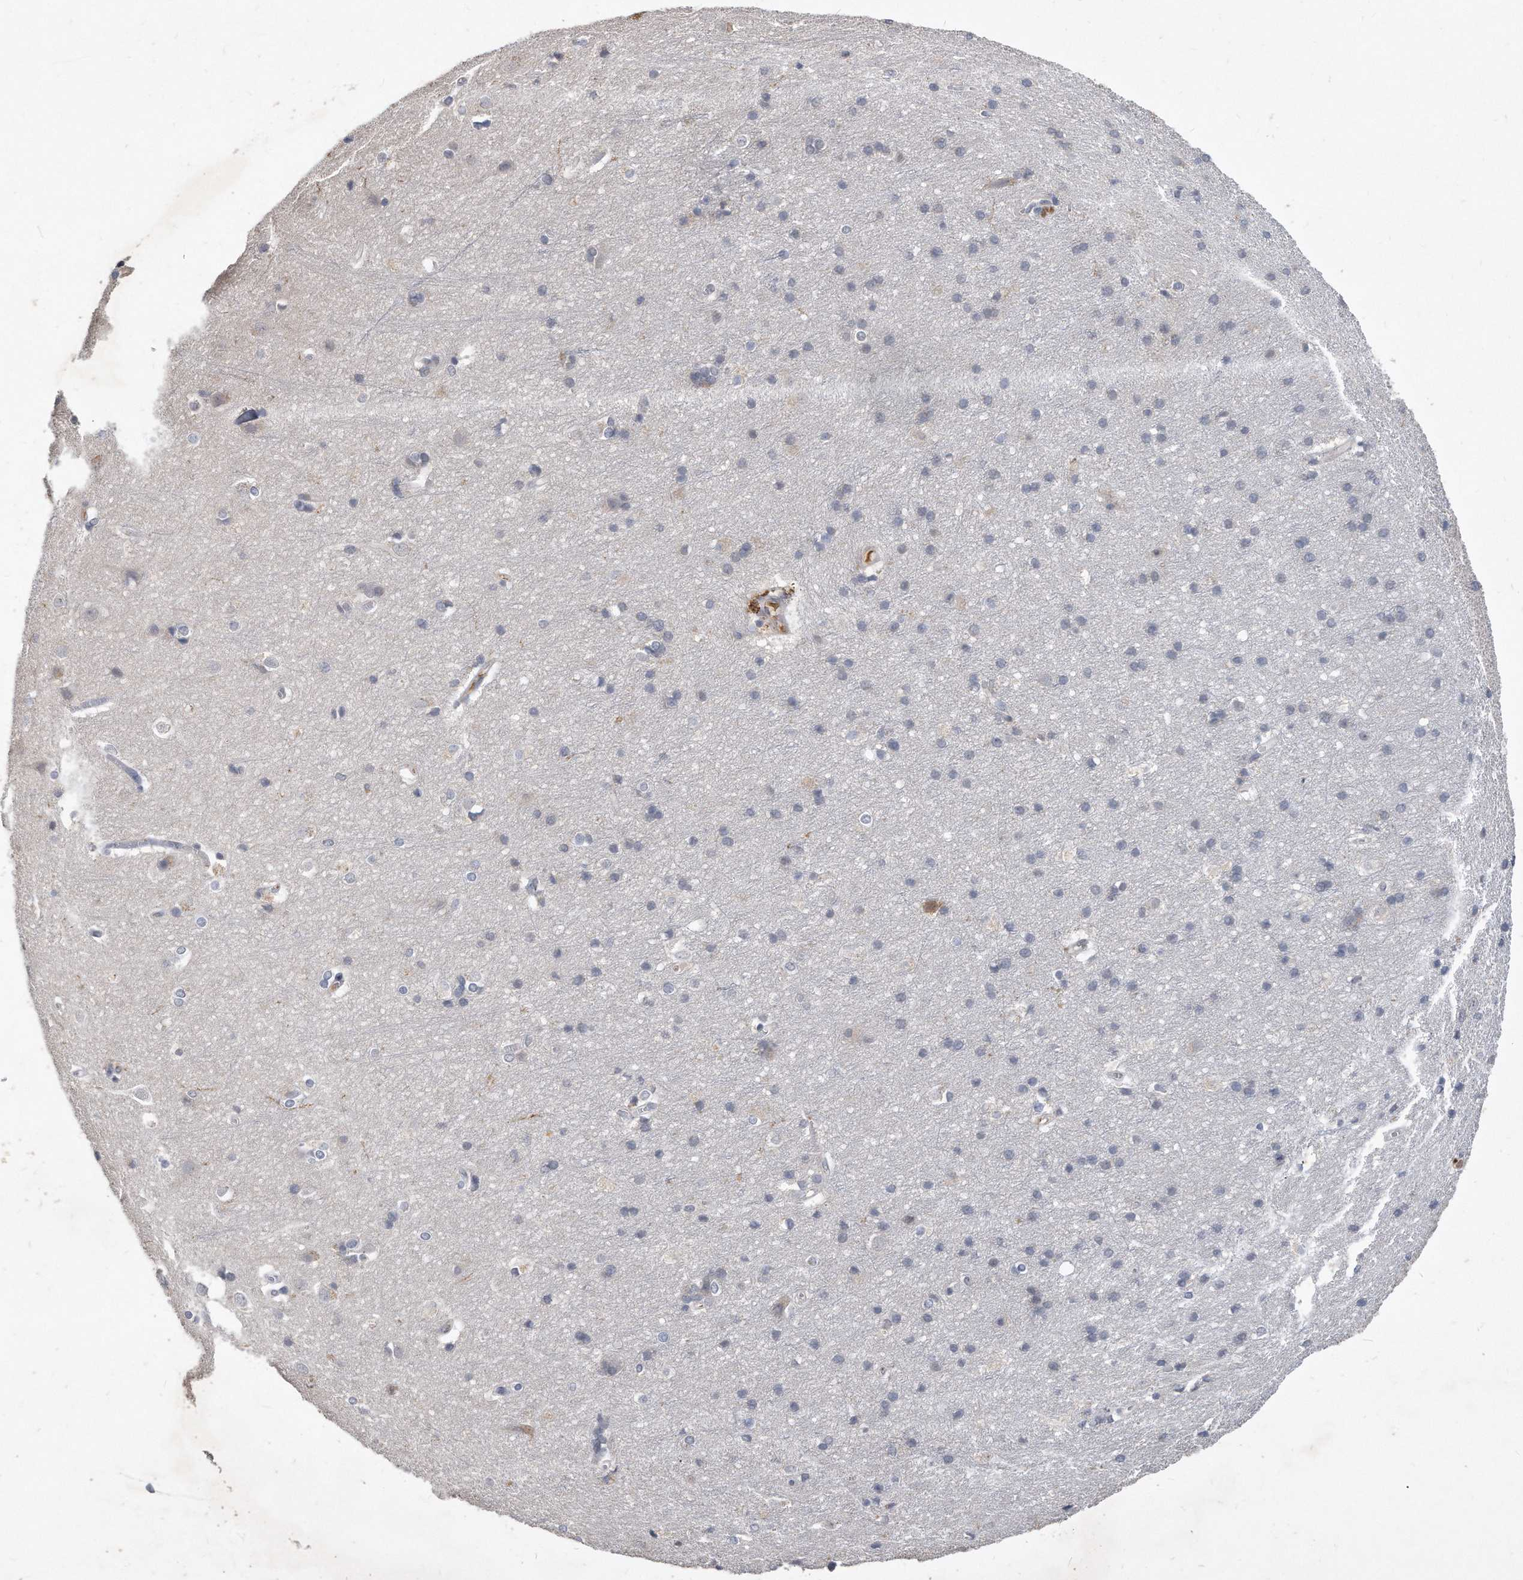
{"staining": {"intensity": "negative", "quantity": "none", "location": "none"}, "tissue": "cerebral cortex", "cell_type": "Endothelial cells", "image_type": "normal", "snomed": [{"axis": "morphology", "description": "Normal tissue, NOS"}, {"axis": "topography", "description": "Cerebral cortex"}], "caption": "The IHC photomicrograph has no significant positivity in endothelial cells of cerebral cortex. (DAB immunohistochemistry (IHC) with hematoxylin counter stain).", "gene": "HOMER3", "patient": {"sex": "male", "age": 54}}